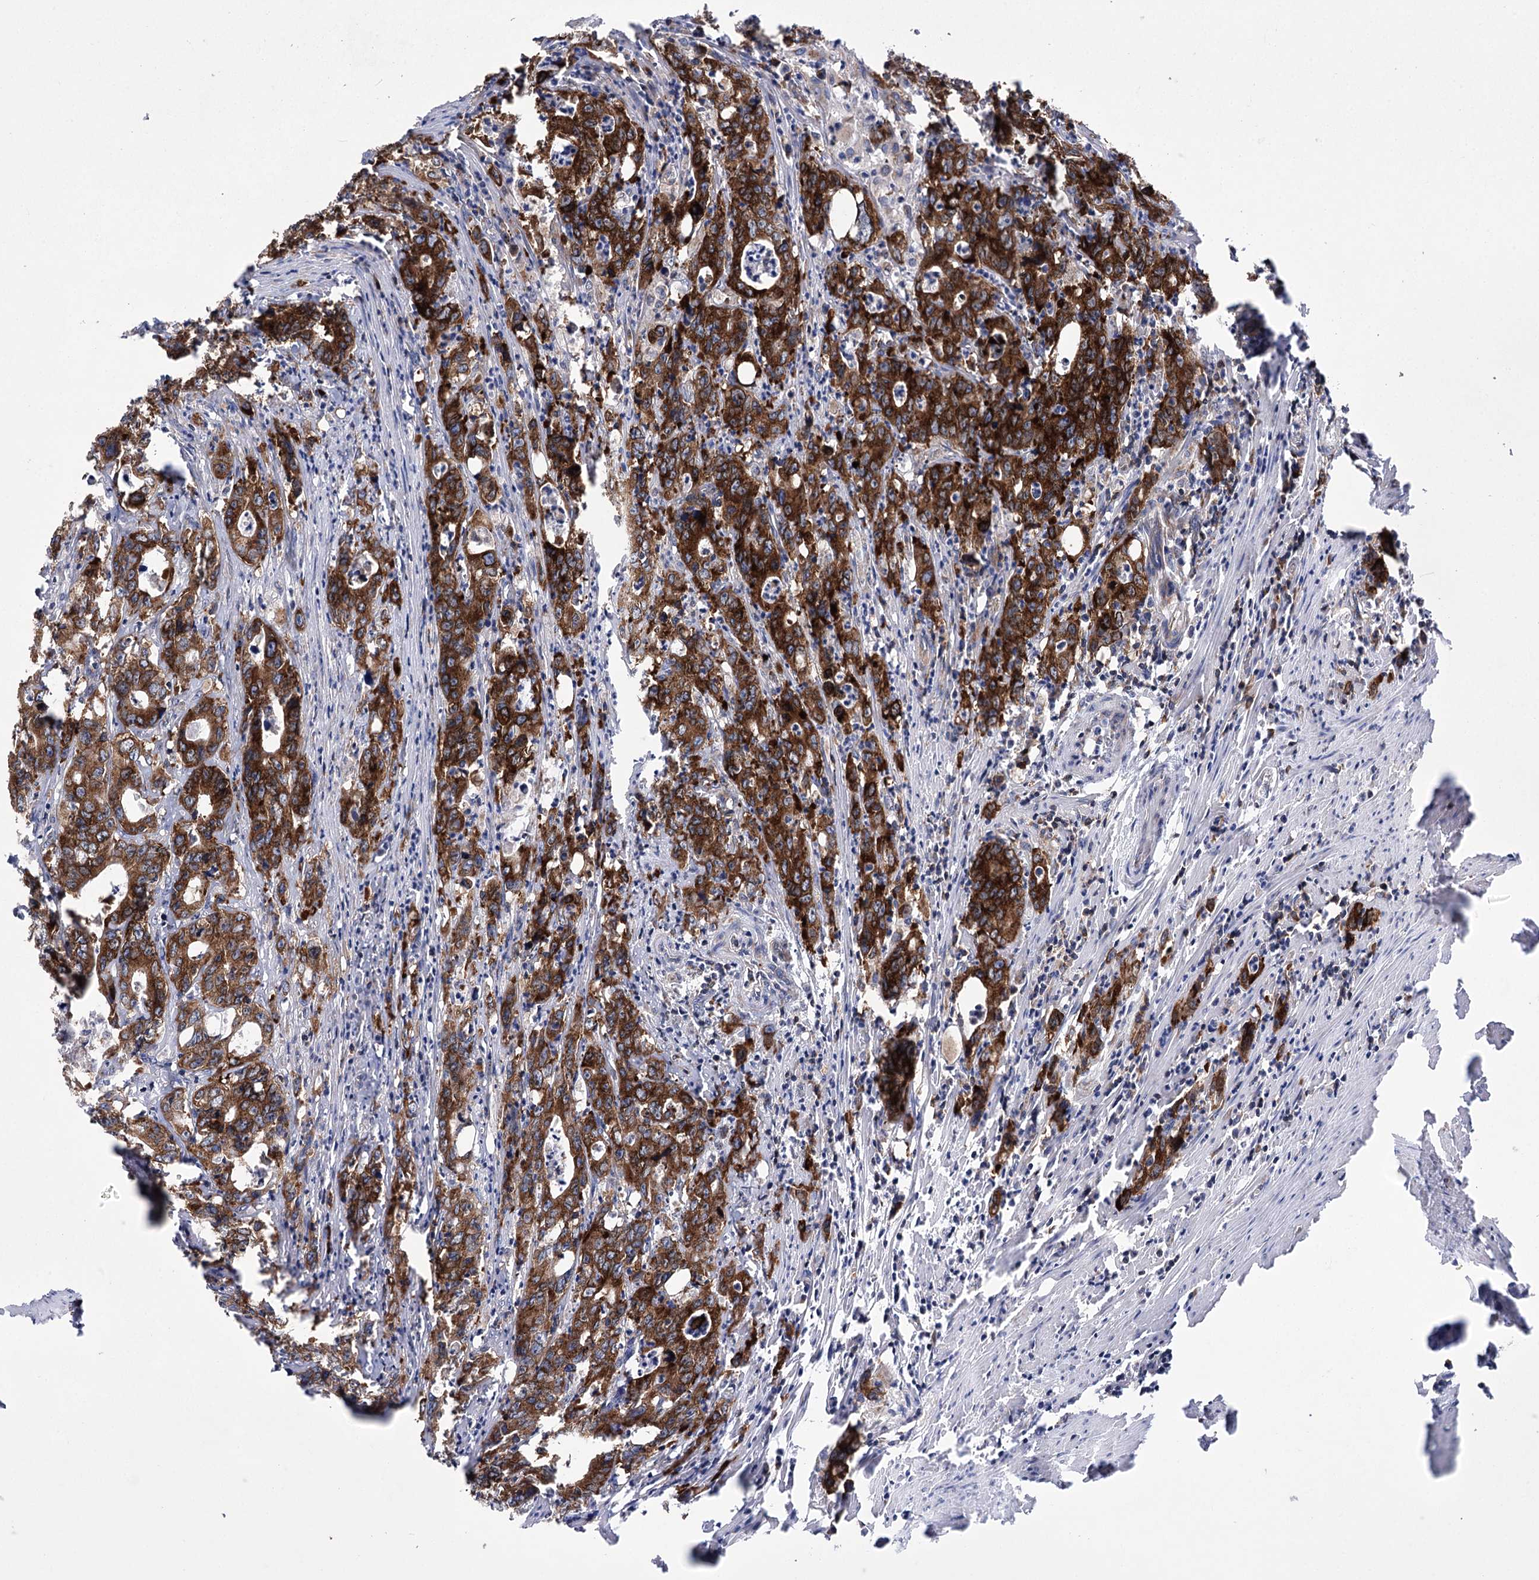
{"staining": {"intensity": "strong", "quantity": ">75%", "location": "cytoplasmic/membranous"}, "tissue": "colorectal cancer", "cell_type": "Tumor cells", "image_type": "cancer", "snomed": [{"axis": "morphology", "description": "Adenocarcinoma, NOS"}, {"axis": "topography", "description": "Colon"}], "caption": "A micrograph showing strong cytoplasmic/membranous staining in about >75% of tumor cells in colorectal cancer (adenocarcinoma), as visualized by brown immunohistochemical staining.", "gene": "ZNF622", "patient": {"sex": "female", "age": 75}}